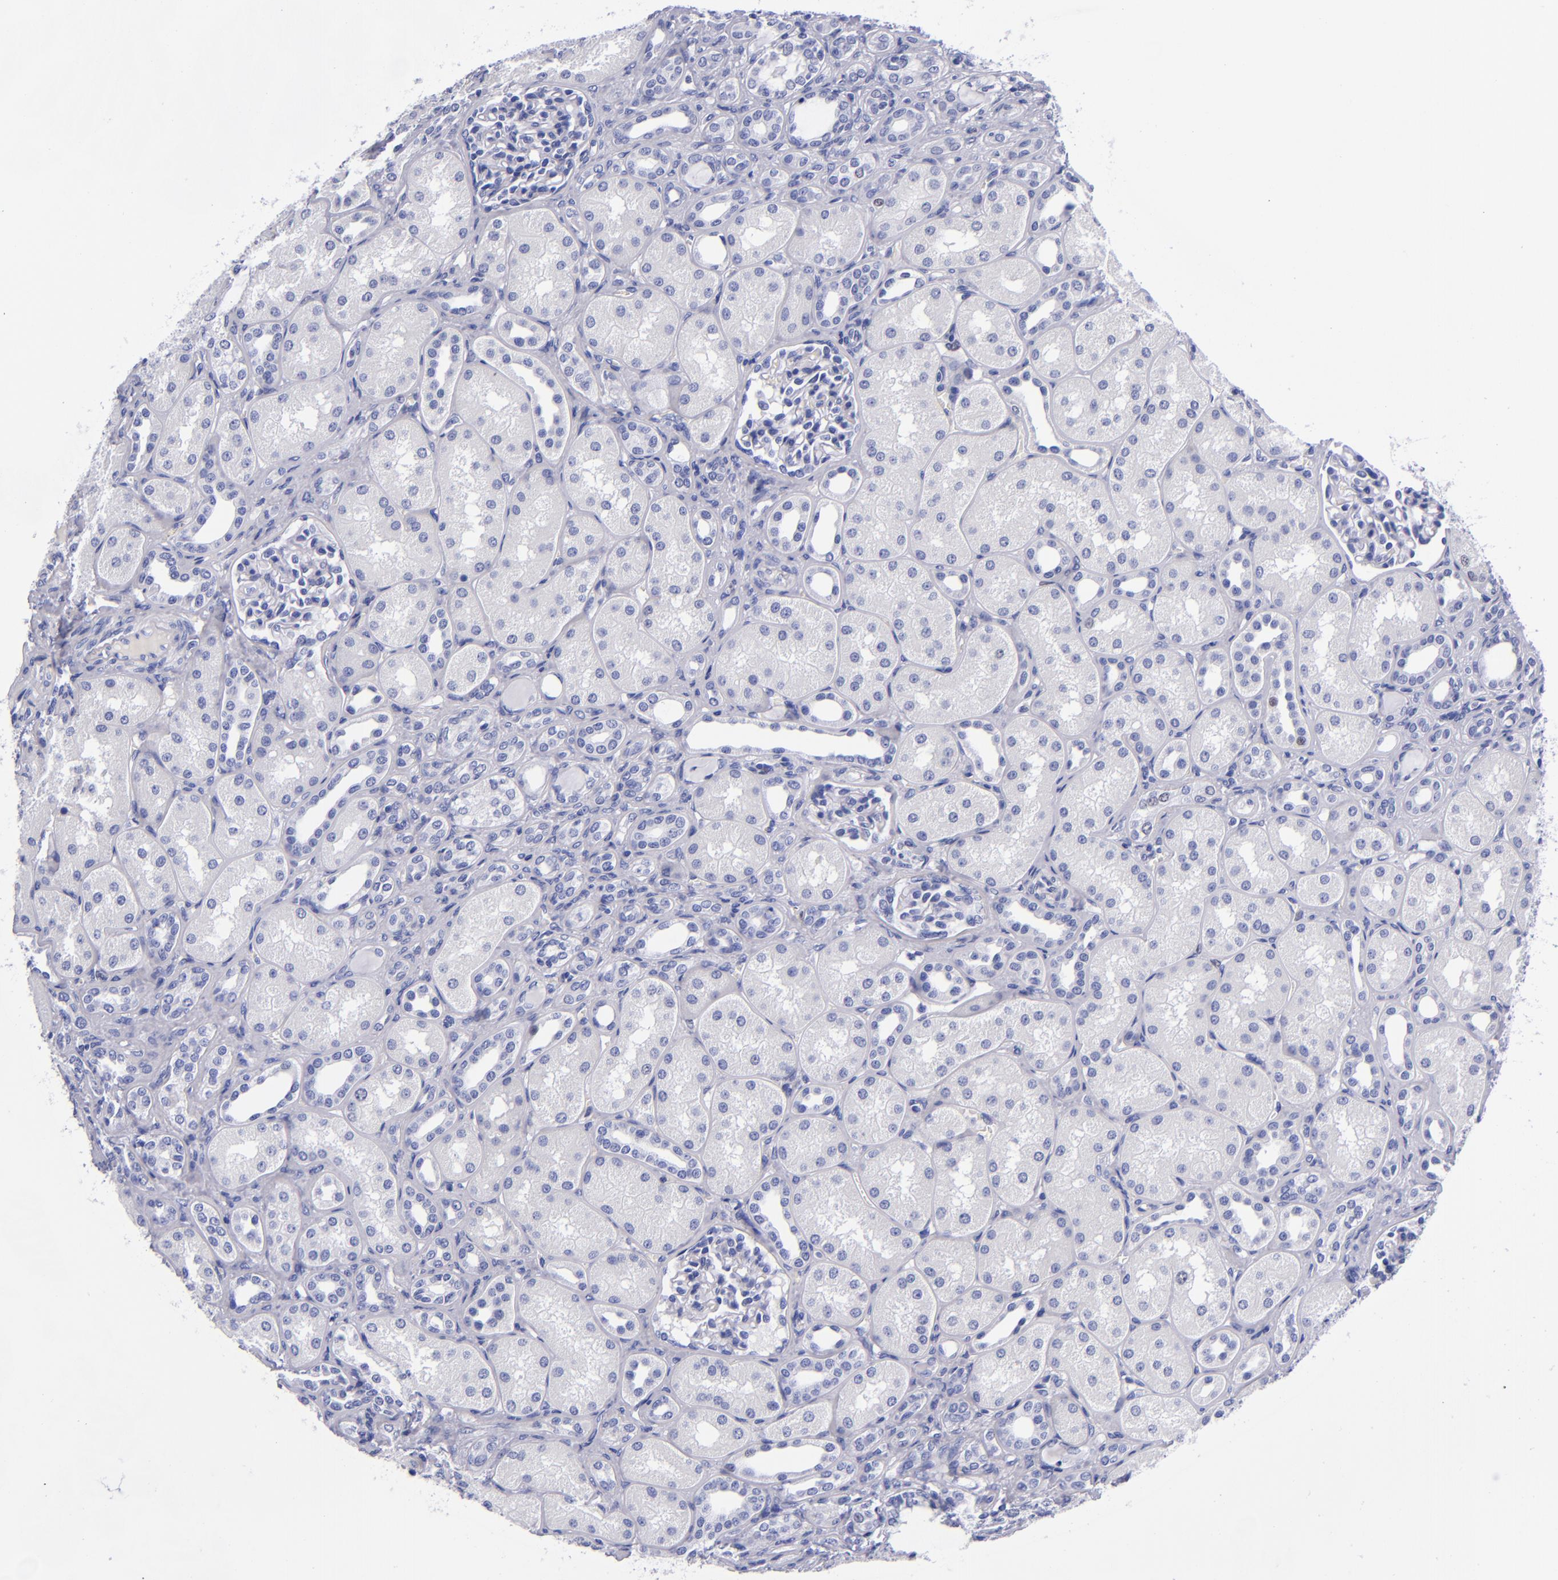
{"staining": {"intensity": "negative", "quantity": "none", "location": "none"}, "tissue": "kidney", "cell_type": "Cells in glomeruli", "image_type": "normal", "snomed": [{"axis": "morphology", "description": "Normal tissue, NOS"}, {"axis": "topography", "description": "Kidney"}], "caption": "Image shows no protein staining in cells in glomeruli of unremarkable kidney. The staining is performed using DAB (3,3'-diaminobenzidine) brown chromogen with nuclei counter-stained in using hematoxylin.", "gene": "MCM7", "patient": {"sex": "male", "age": 7}}